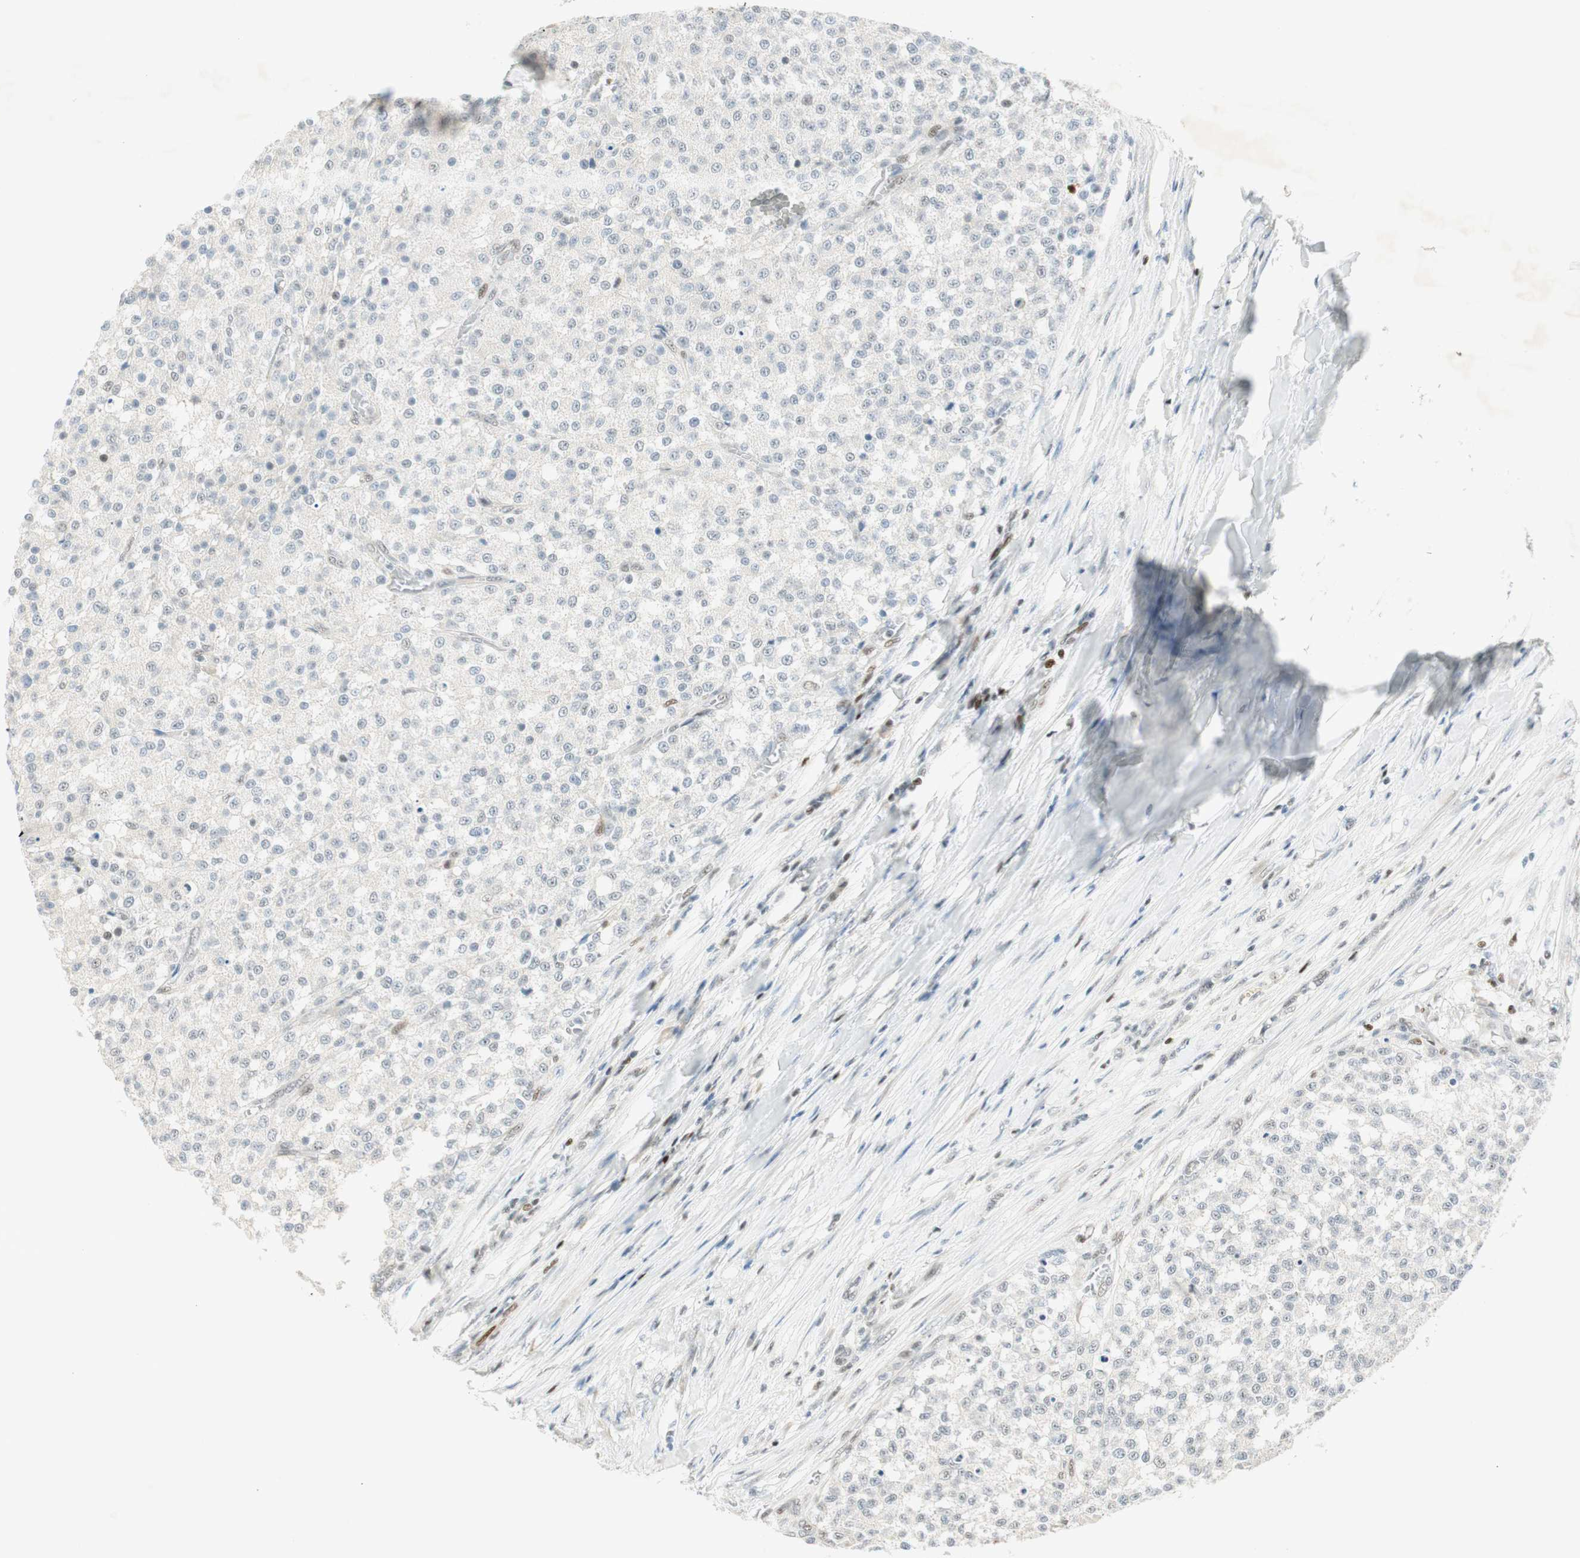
{"staining": {"intensity": "negative", "quantity": "none", "location": "none"}, "tissue": "testis cancer", "cell_type": "Tumor cells", "image_type": "cancer", "snomed": [{"axis": "morphology", "description": "Seminoma, NOS"}, {"axis": "topography", "description": "Testis"}], "caption": "An immunohistochemistry (IHC) image of testis seminoma is shown. There is no staining in tumor cells of testis seminoma. (DAB (3,3'-diaminobenzidine) immunohistochemistry (IHC) with hematoxylin counter stain).", "gene": "MSX2", "patient": {"sex": "male", "age": 59}}